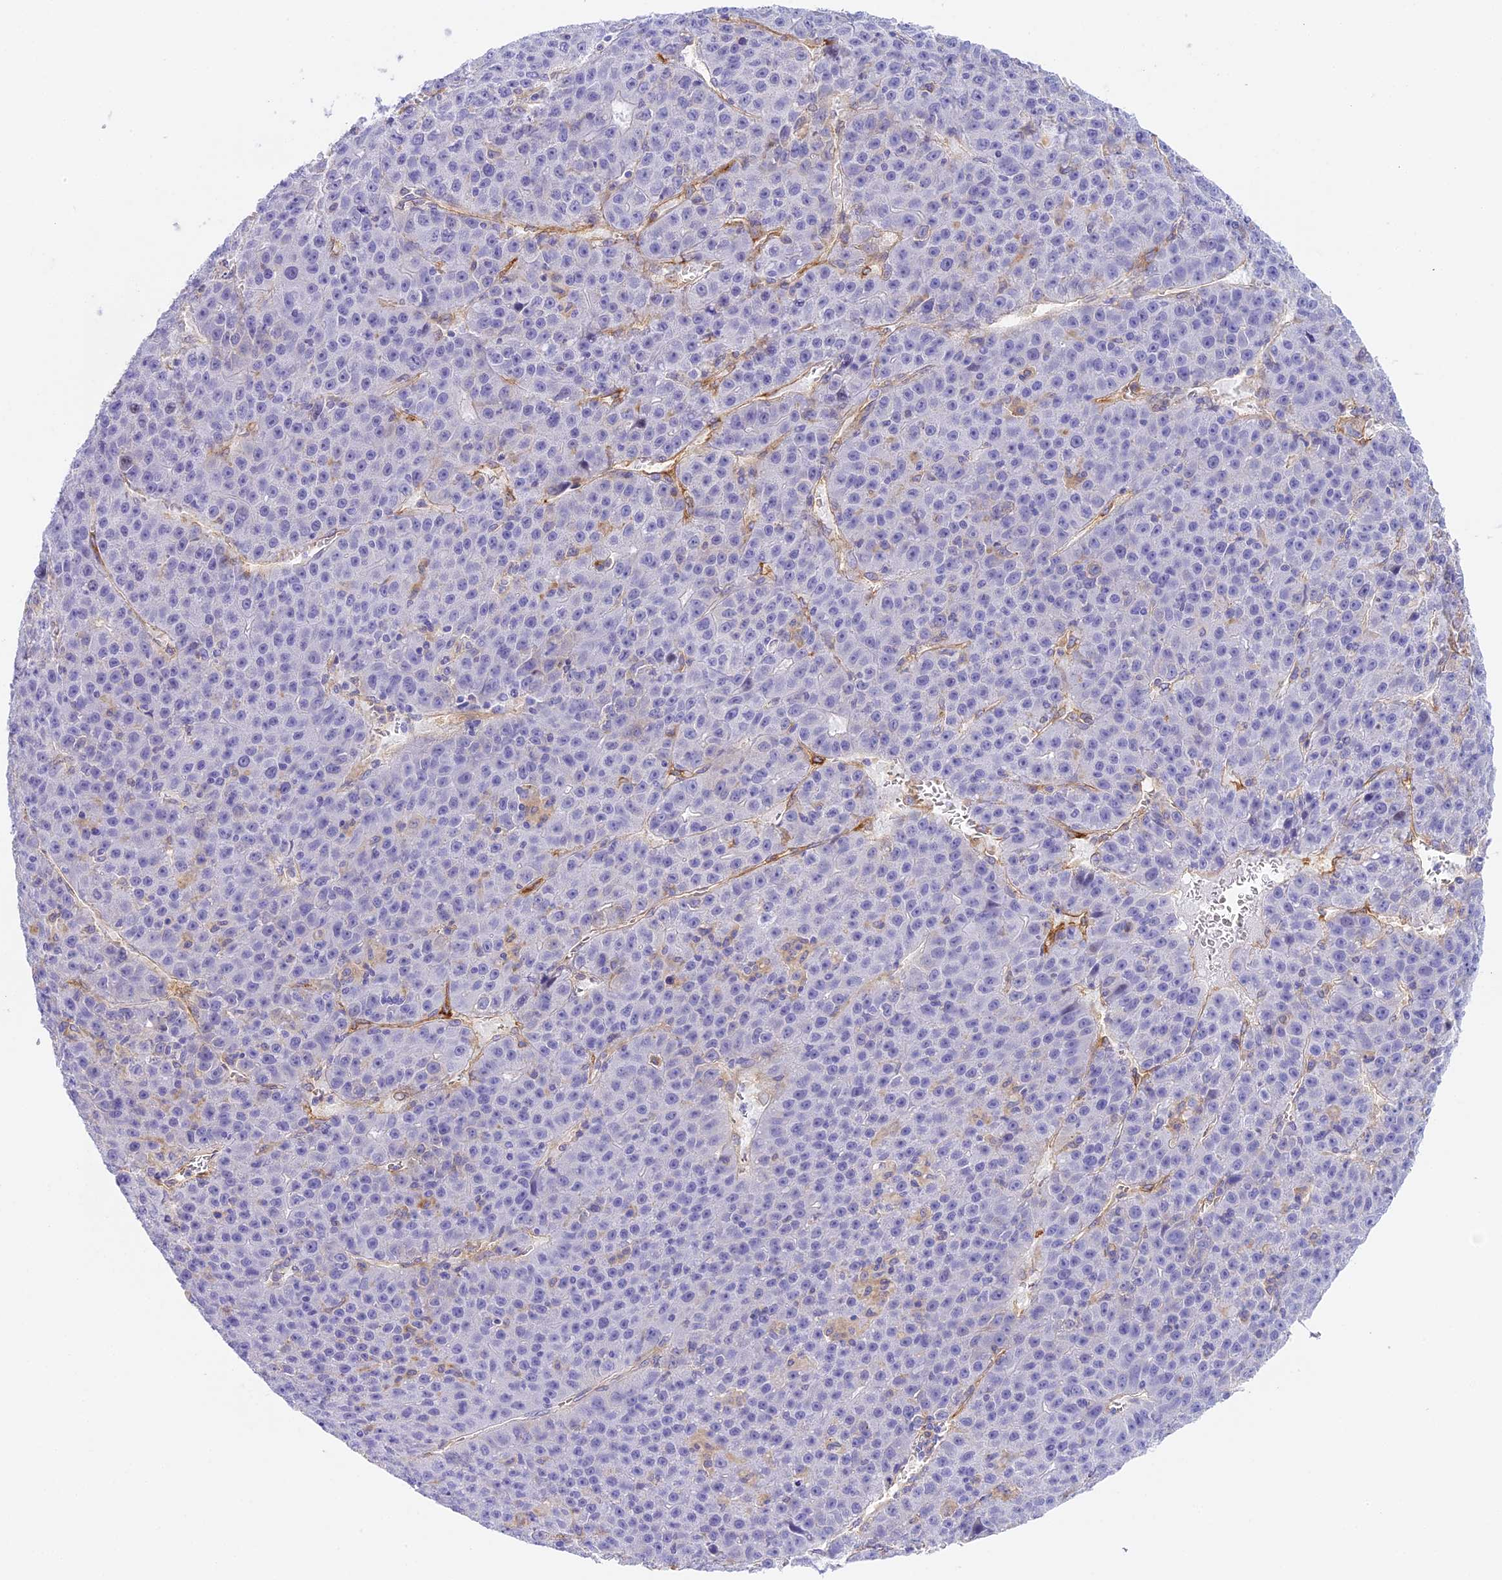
{"staining": {"intensity": "negative", "quantity": "none", "location": "none"}, "tissue": "liver cancer", "cell_type": "Tumor cells", "image_type": "cancer", "snomed": [{"axis": "morphology", "description": "Carcinoma, Hepatocellular, NOS"}, {"axis": "topography", "description": "Liver"}], "caption": "This is a histopathology image of immunohistochemistry staining of hepatocellular carcinoma (liver), which shows no staining in tumor cells.", "gene": "HOMER3", "patient": {"sex": "female", "age": 53}}